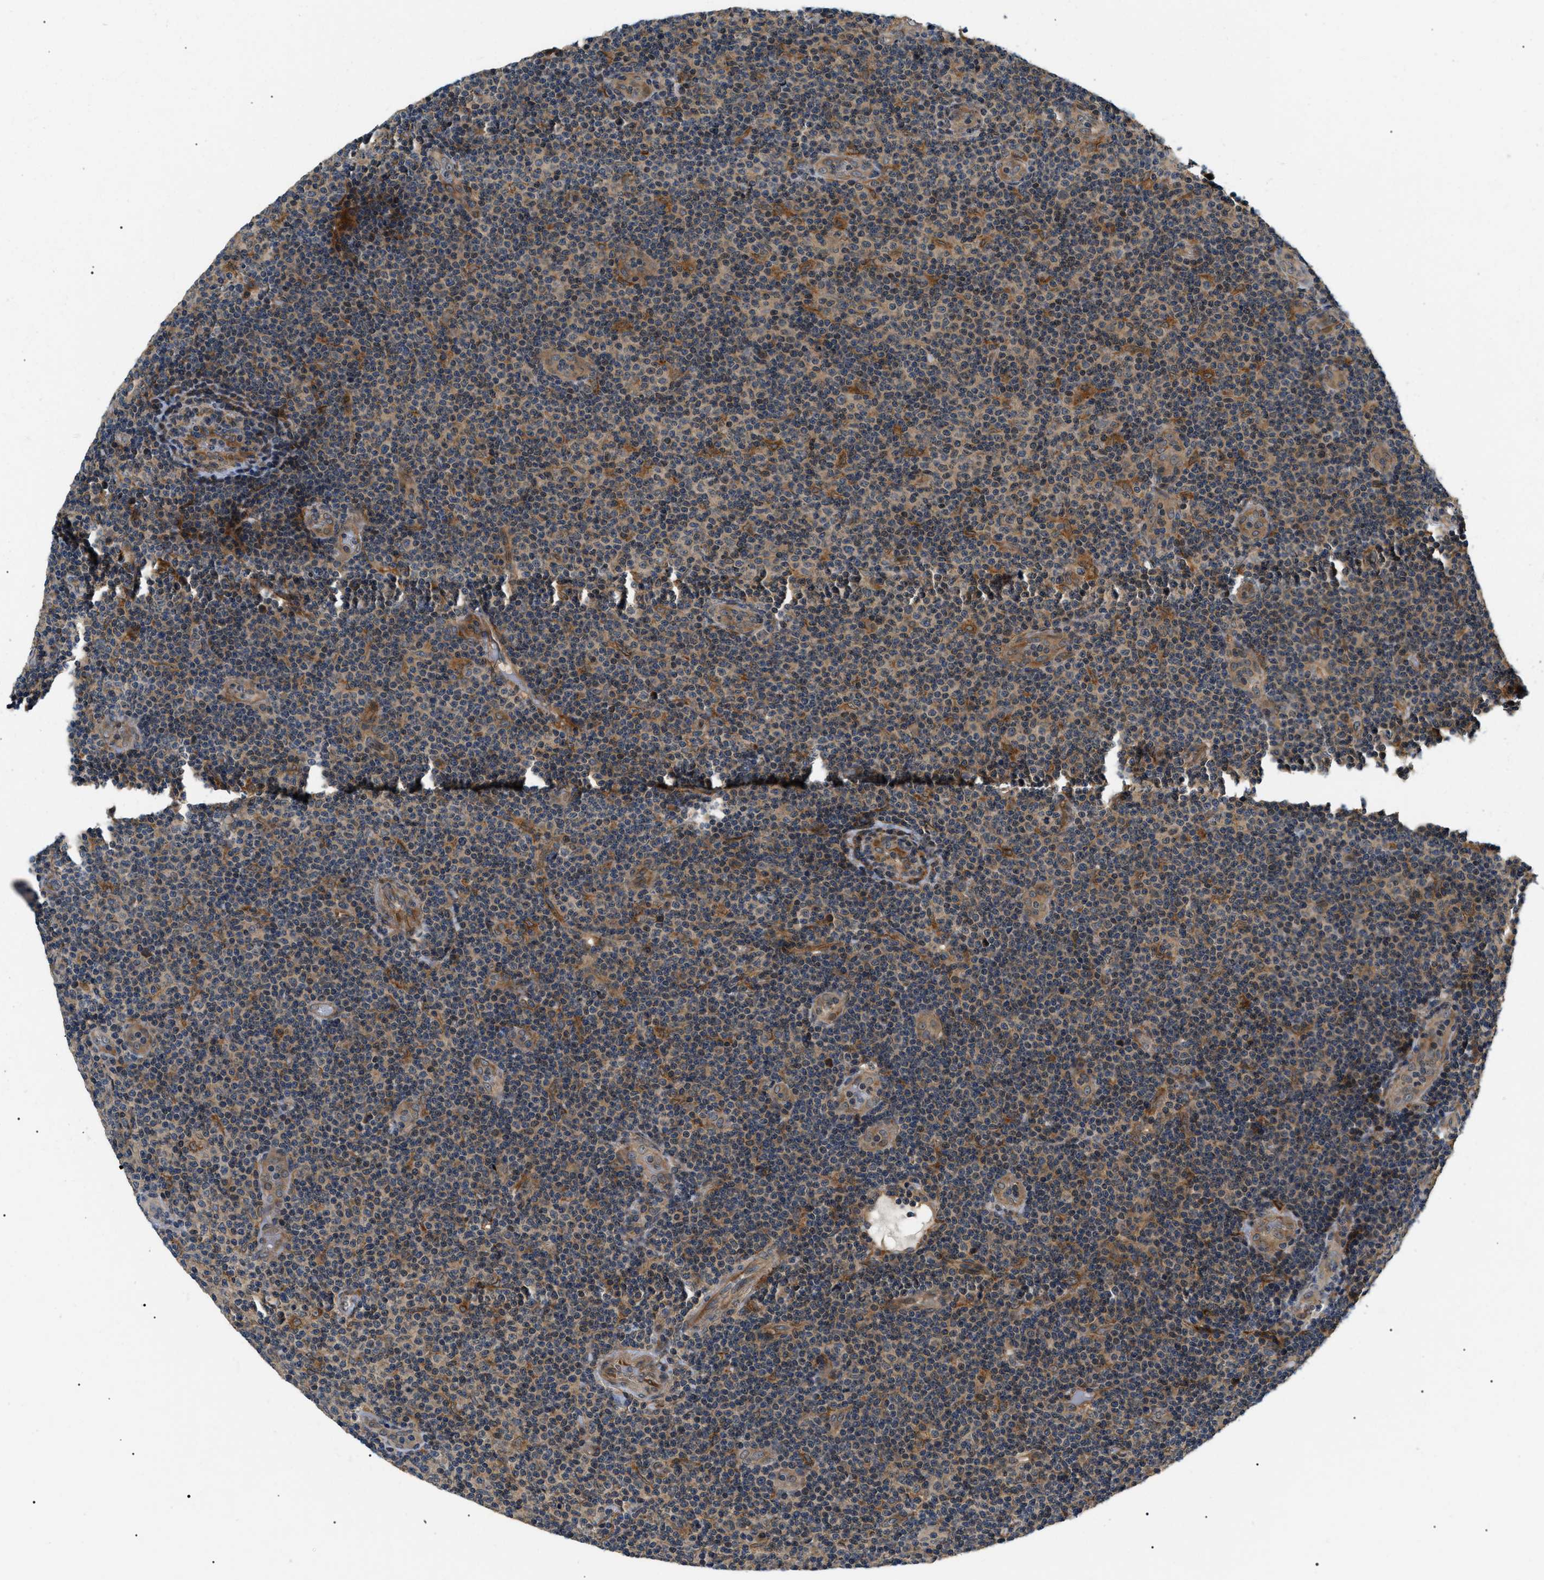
{"staining": {"intensity": "moderate", "quantity": "25%-75%", "location": "cytoplasmic/membranous"}, "tissue": "lymphoma", "cell_type": "Tumor cells", "image_type": "cancer", "snomed": [{"axis": "morphology", "description": "Malignant lymphoma, non-Hodgkin's type, Low grade"}, {"axis": "topography", "description": "Lymph node"}], "caption": "IHC (DAB) staining of lymphoma shows moderate cytoplasmic/membranous protein expression in approximately 25%-75% of tumor cells.", "gene": "ATP6AP1", "patient": {"sex": "male", "age": 83}}